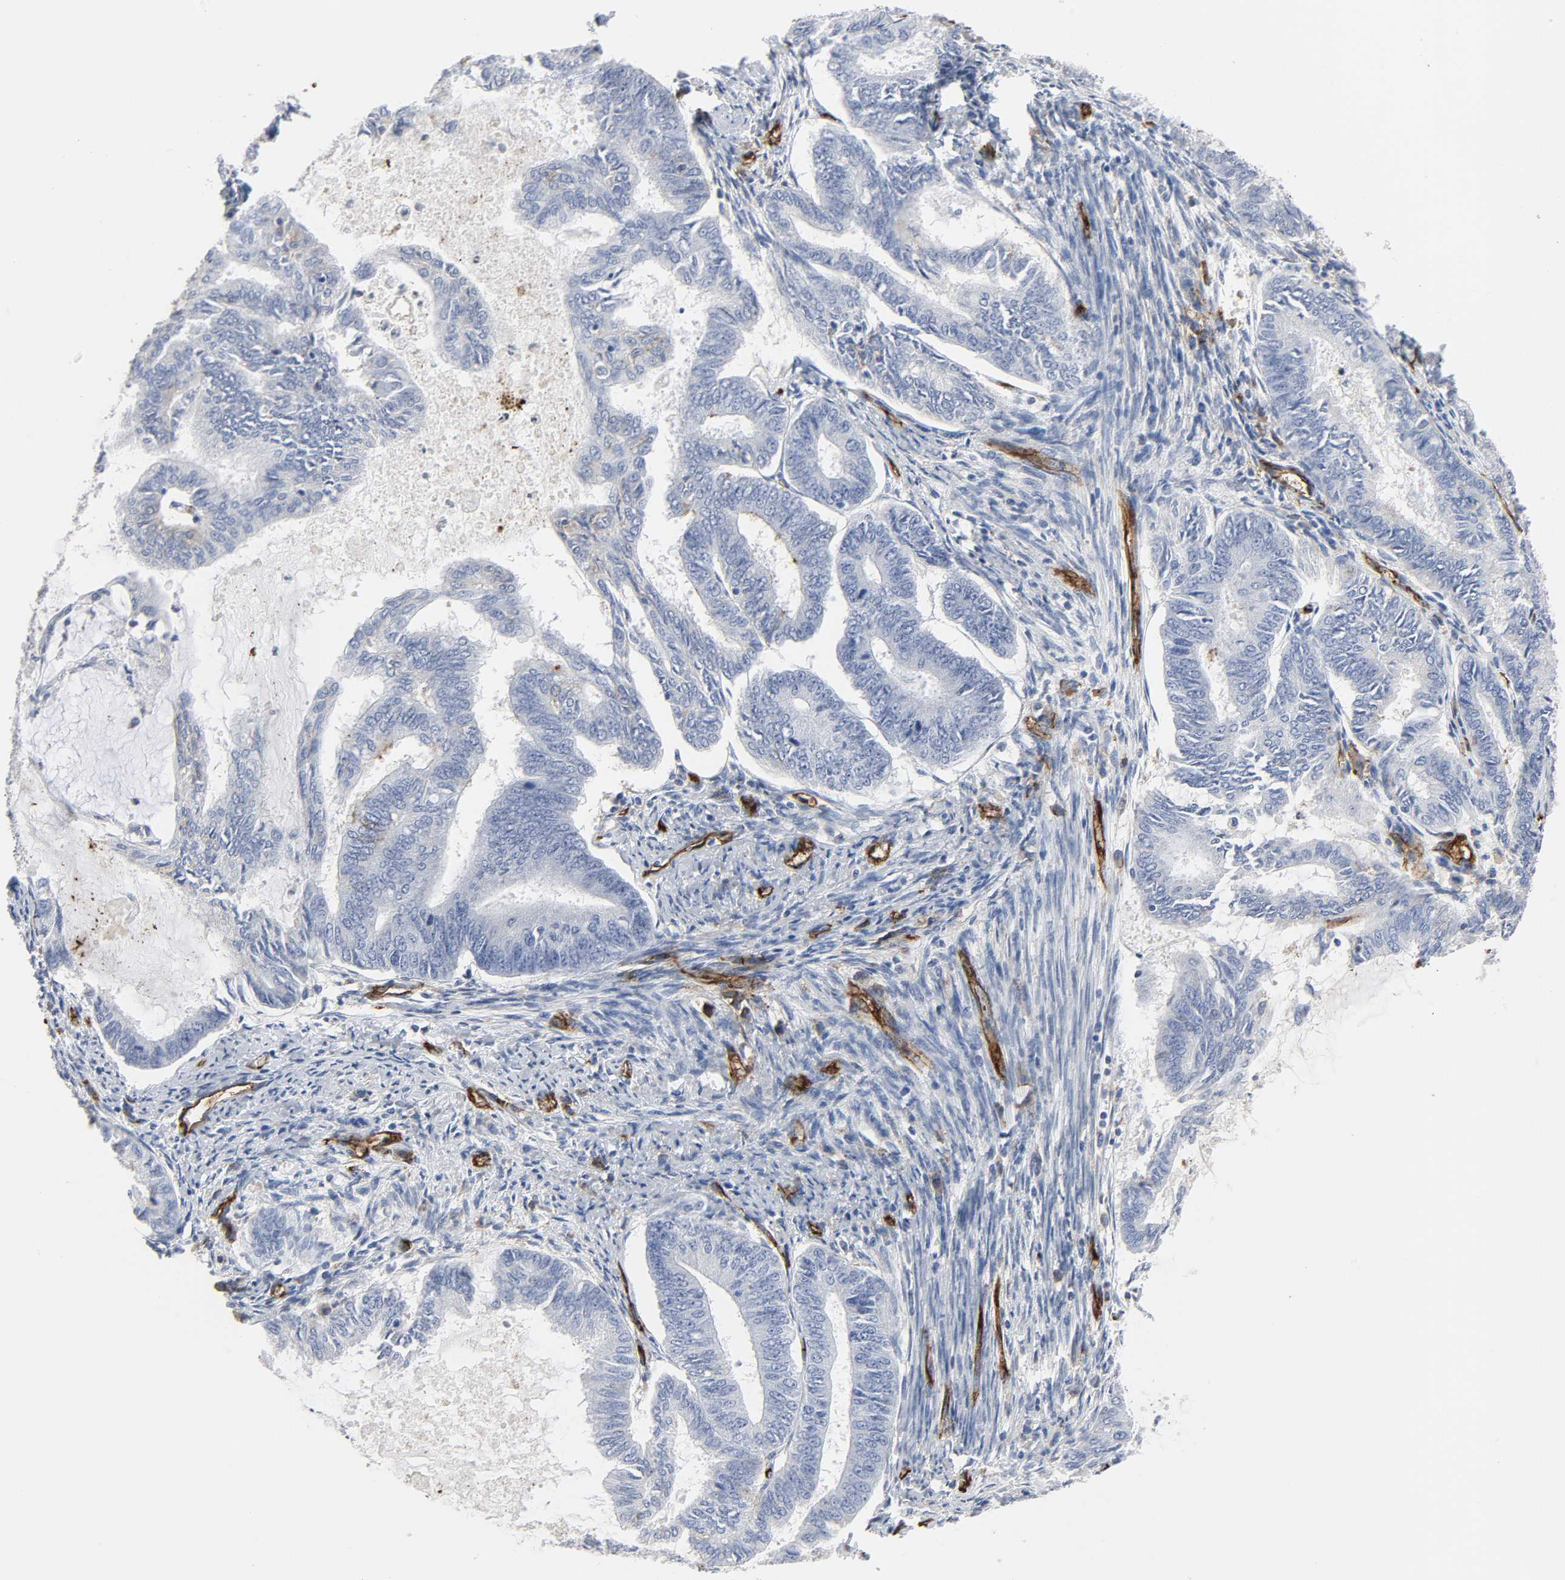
{"staining": {"intensity": "moderate", "quantity": "<25%", "location": "cytoplasmic/membranous"}, "tissue": "endometrial cancer", "cell_type": "Tumor cells", "image_type": "cancer", "snomed": [{"axis": "morphology", "description": "Adenocarcinoma, NOS"}, {"axis": "topography", "description": "Endometrium"}], "caption": "A brown stain shows moderate cytoplasmic/membranous staining of a protein in endometrial cancer tumor cells. The staining was performed using DAB (3,3'-diaminobenzidine), with brown indicating positive protein expression. Nuclei are stained blue with hematoxylin.", "gene": "PECAM1", "patient": {"sex": "female", "age": 86}}